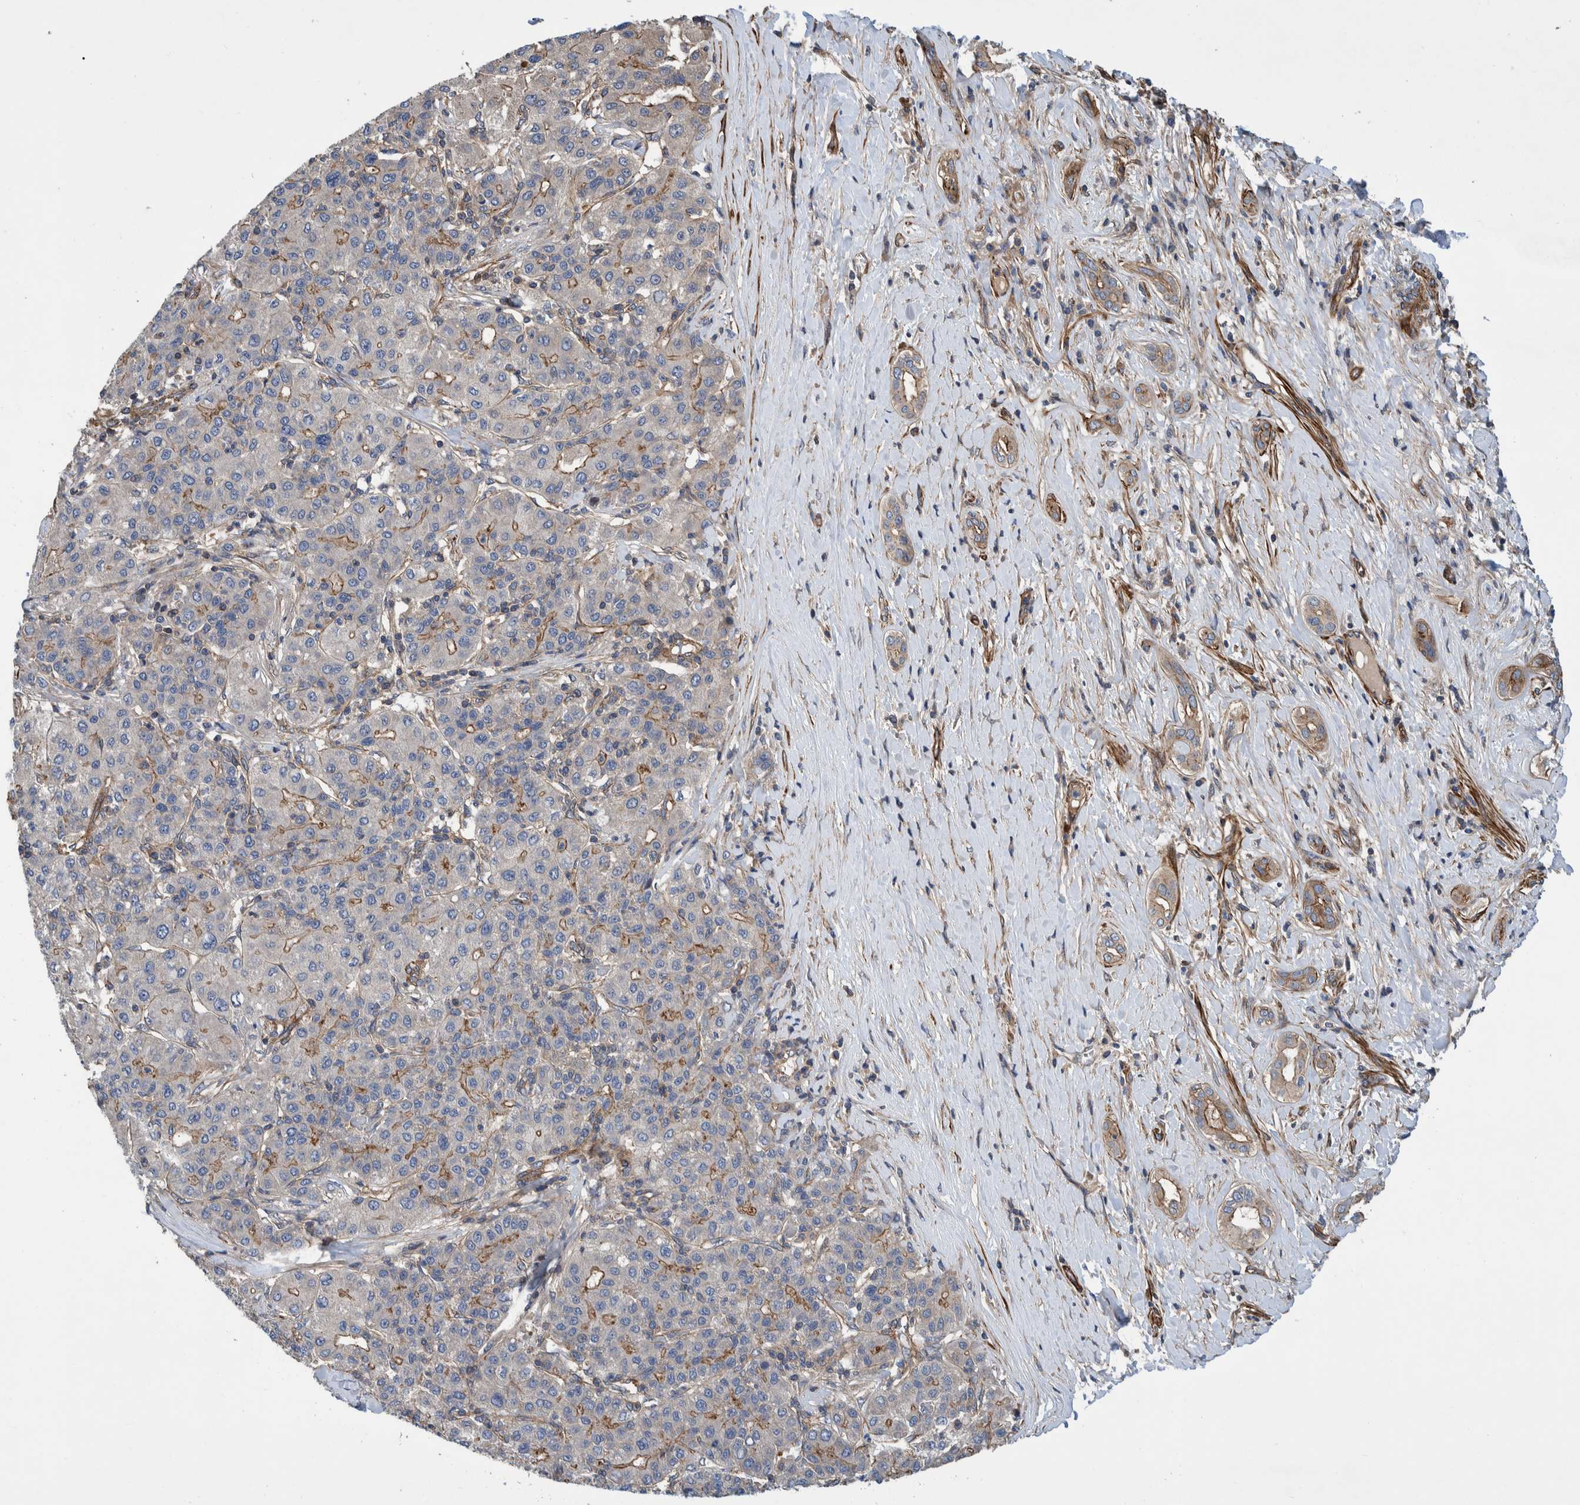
{"staining": {"intensity": "moderate", "quantity": "25%-75%", "location": "cytoplasmic/membranous"}, "tissue": "liver cancer", "cell_type": "Tumor cells", "image_type": "cancer", "snomed": [{"axis": "morphology", "description": "Carcinoma, Hepatocellular, NOS"}, {"axis": "topography", "description": "Liver"}], "caption": "Hepatocellular carcinoma (liver) stained for a protein (brown) demonstrates moderate cytoplasmic/membranous positive staining in about 25%-75% of tumor cells.", "gene": "GRPEL2", "patient": {"sex": "male", "age": 65}}